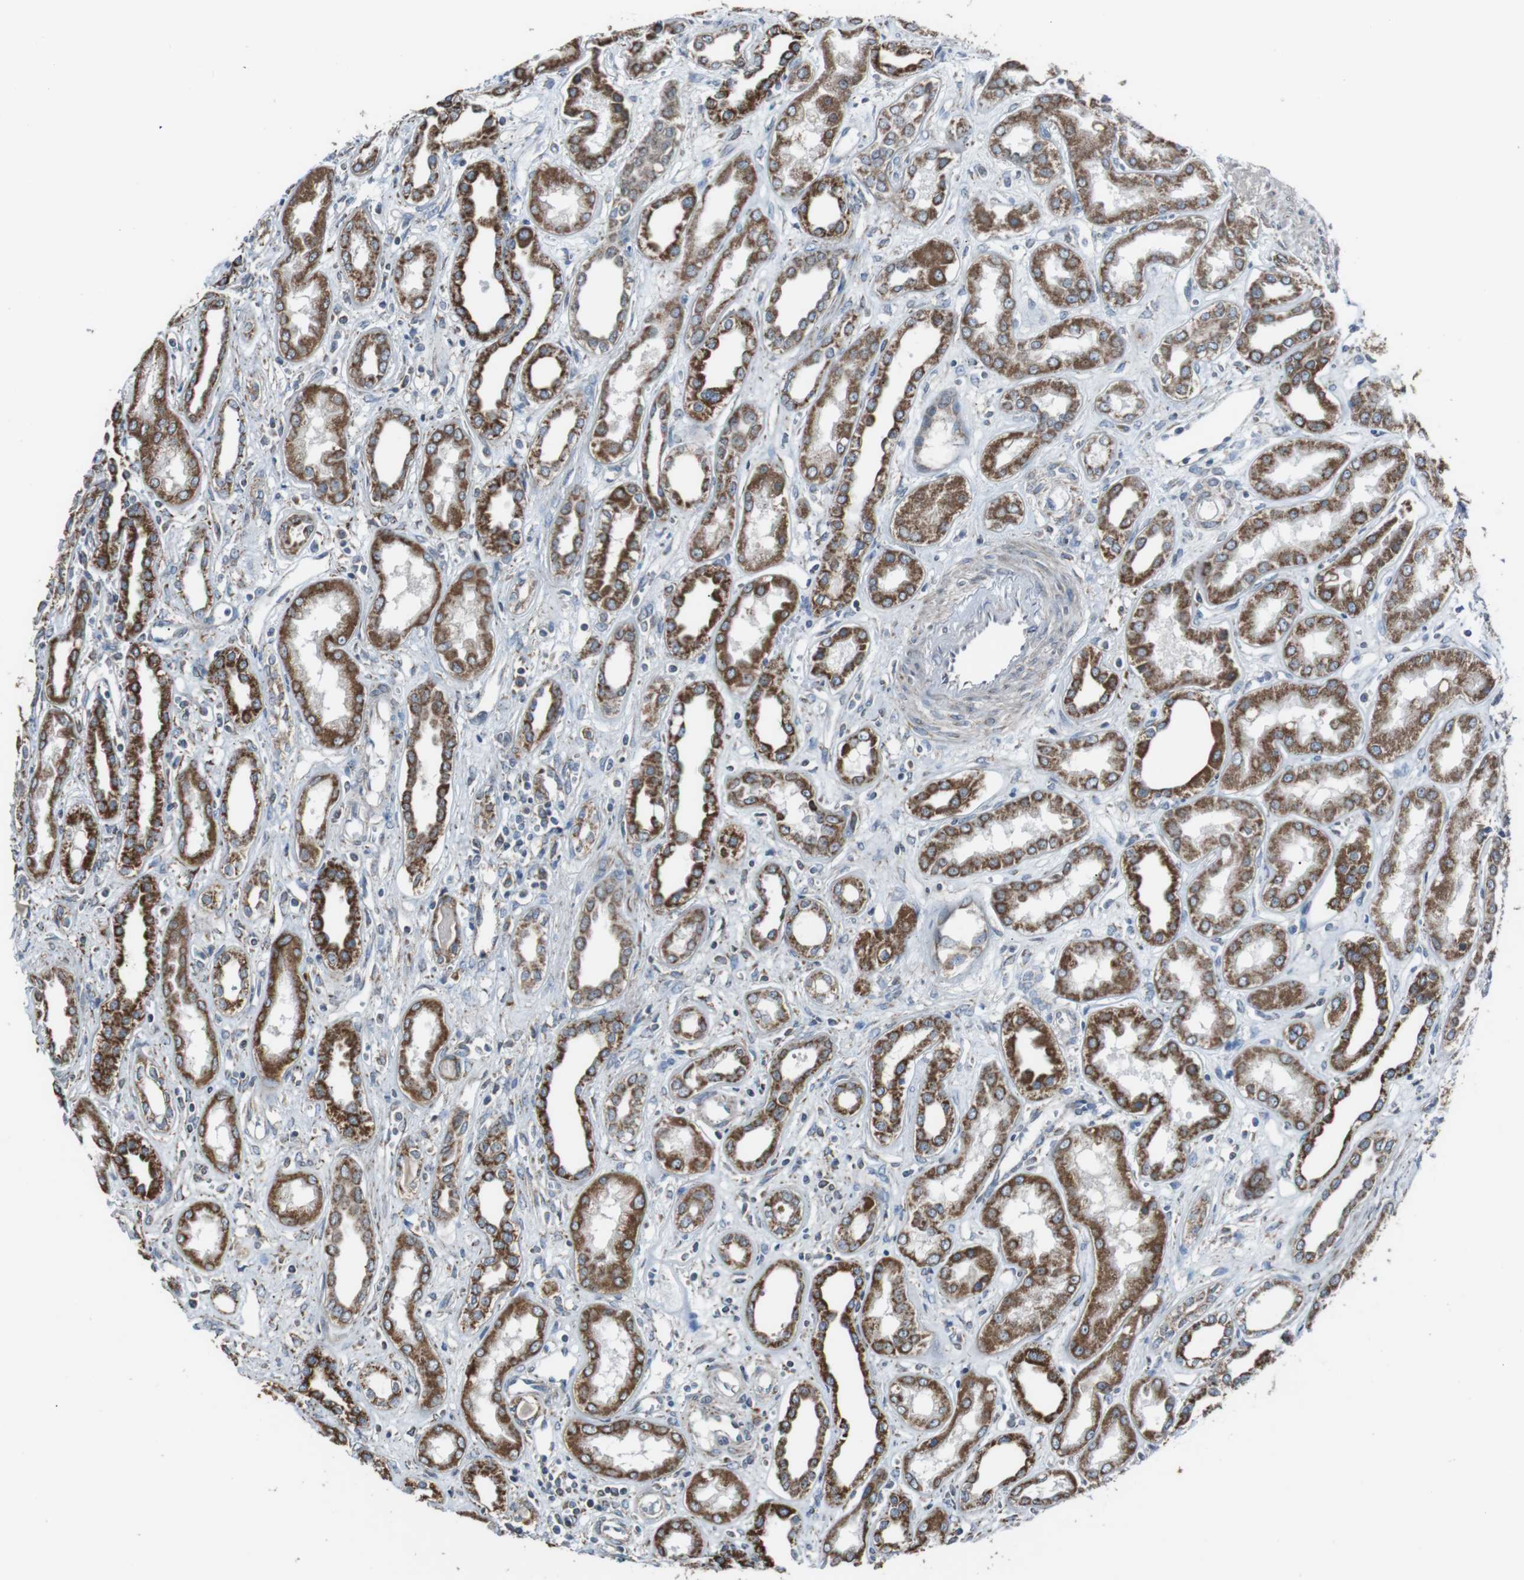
{"staining": {"intensity": "negative", "quantity": "none", "location": "none"}, "tissue": "kidney", "cell_type": "Cells in glomeruli", "image_type": "normal", "snomed": [{"axis": "morphology", "description": "Normal tissue, NOS"}, {"axis": "topography", "description": "Kidney"}], "caption": "DAB immunohistochemical staining of benign human kidney shows no significant staining in cells in glomeruli. The staining is performed using DAB brown chromogen with nuclei counter-stained in using hematoxylin.", "gene": "CISD2", "patient": {"sex": "male", "age": 59}}